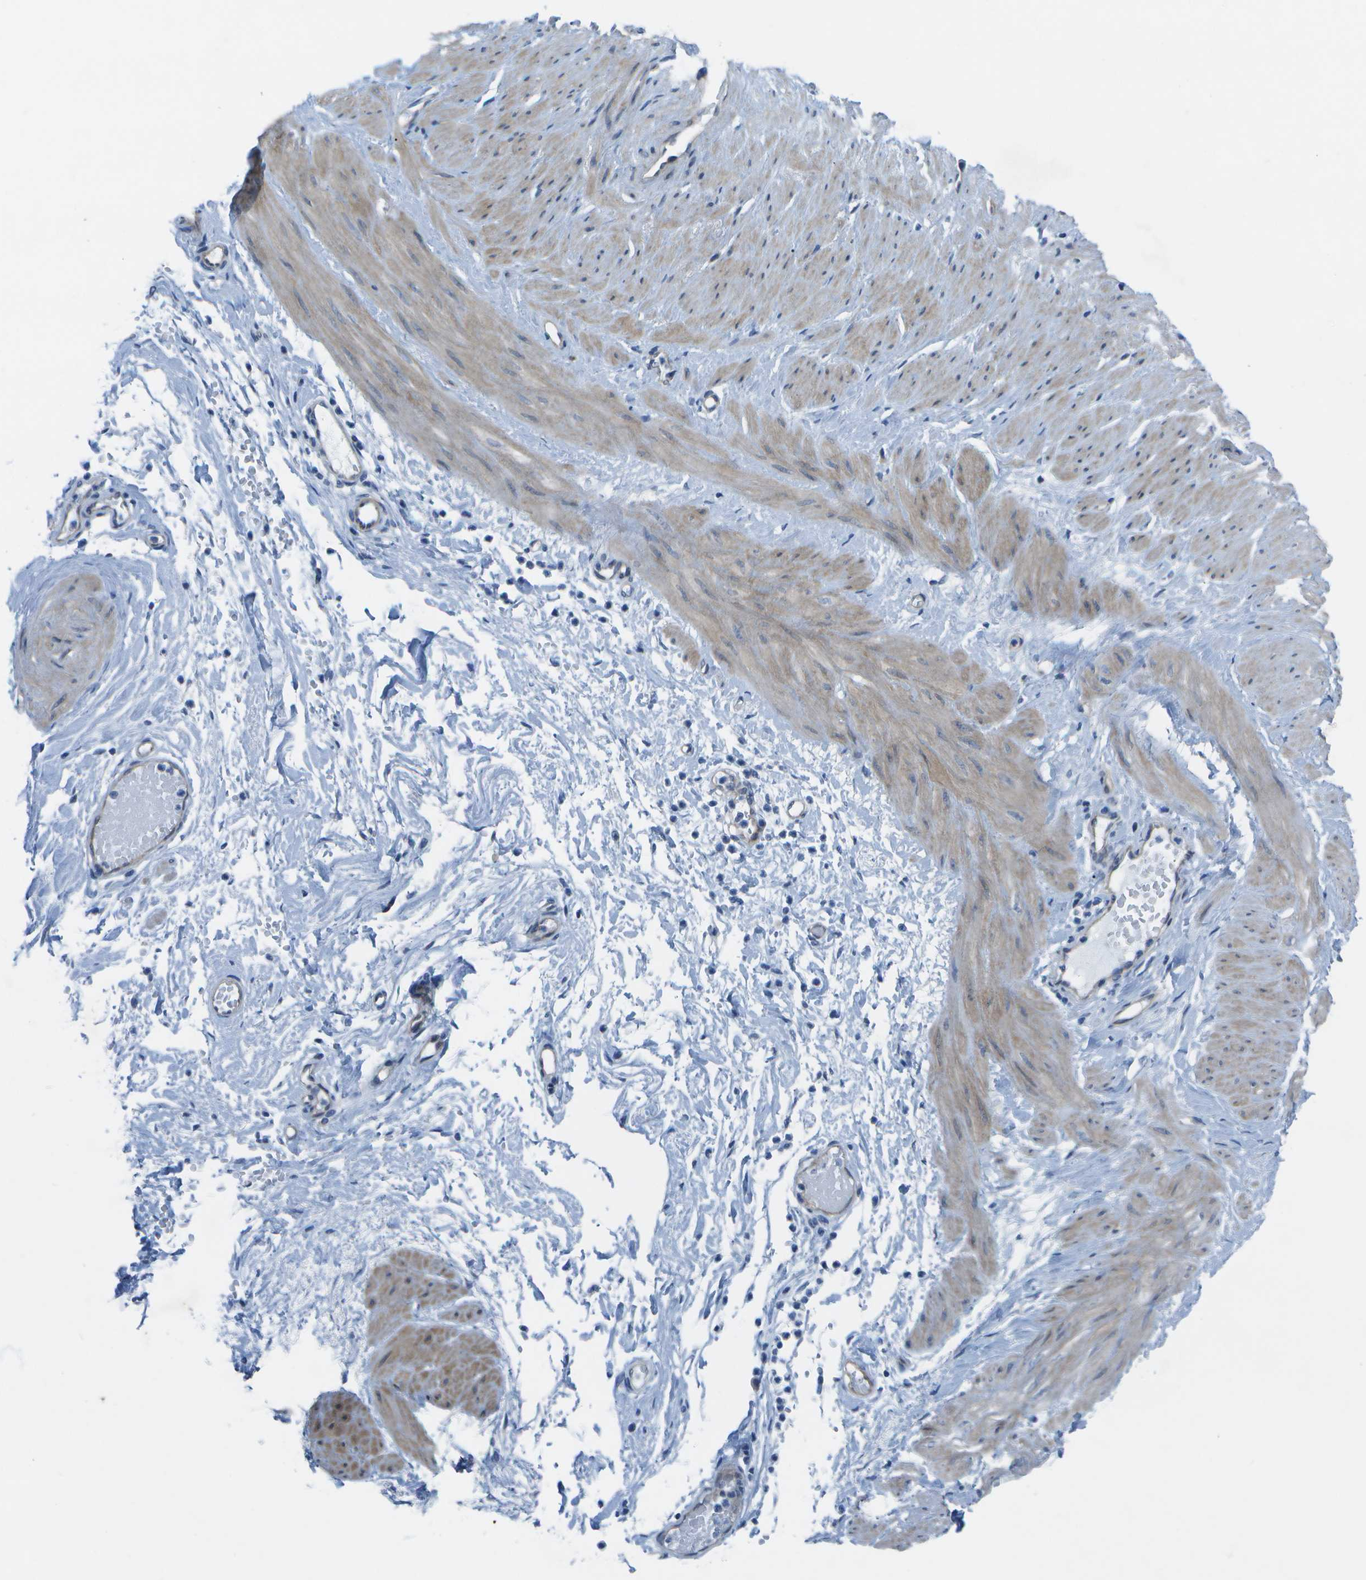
{"staining": {"intensity": "negative", "quantity": "none", "location": "none"}, "tissue": "adipose tissue", "cell_type": "Adipocytes", "image_type": "normal", "snomed": [{"axis": "morphology", "description": "Normal tissue, NOS"}, {"axis": "topography", "description": "Soft tissue"}, {"axis": "topography", "description": "Vascular tissue"}], "caption": "The micrograph demonstrates no significant expression in adipocytes of adipose tissue. (DAB IHC with hematoxylin counter stain).", "gene": "SORBS3", "patient": {"sex": "female", "age": 35}}